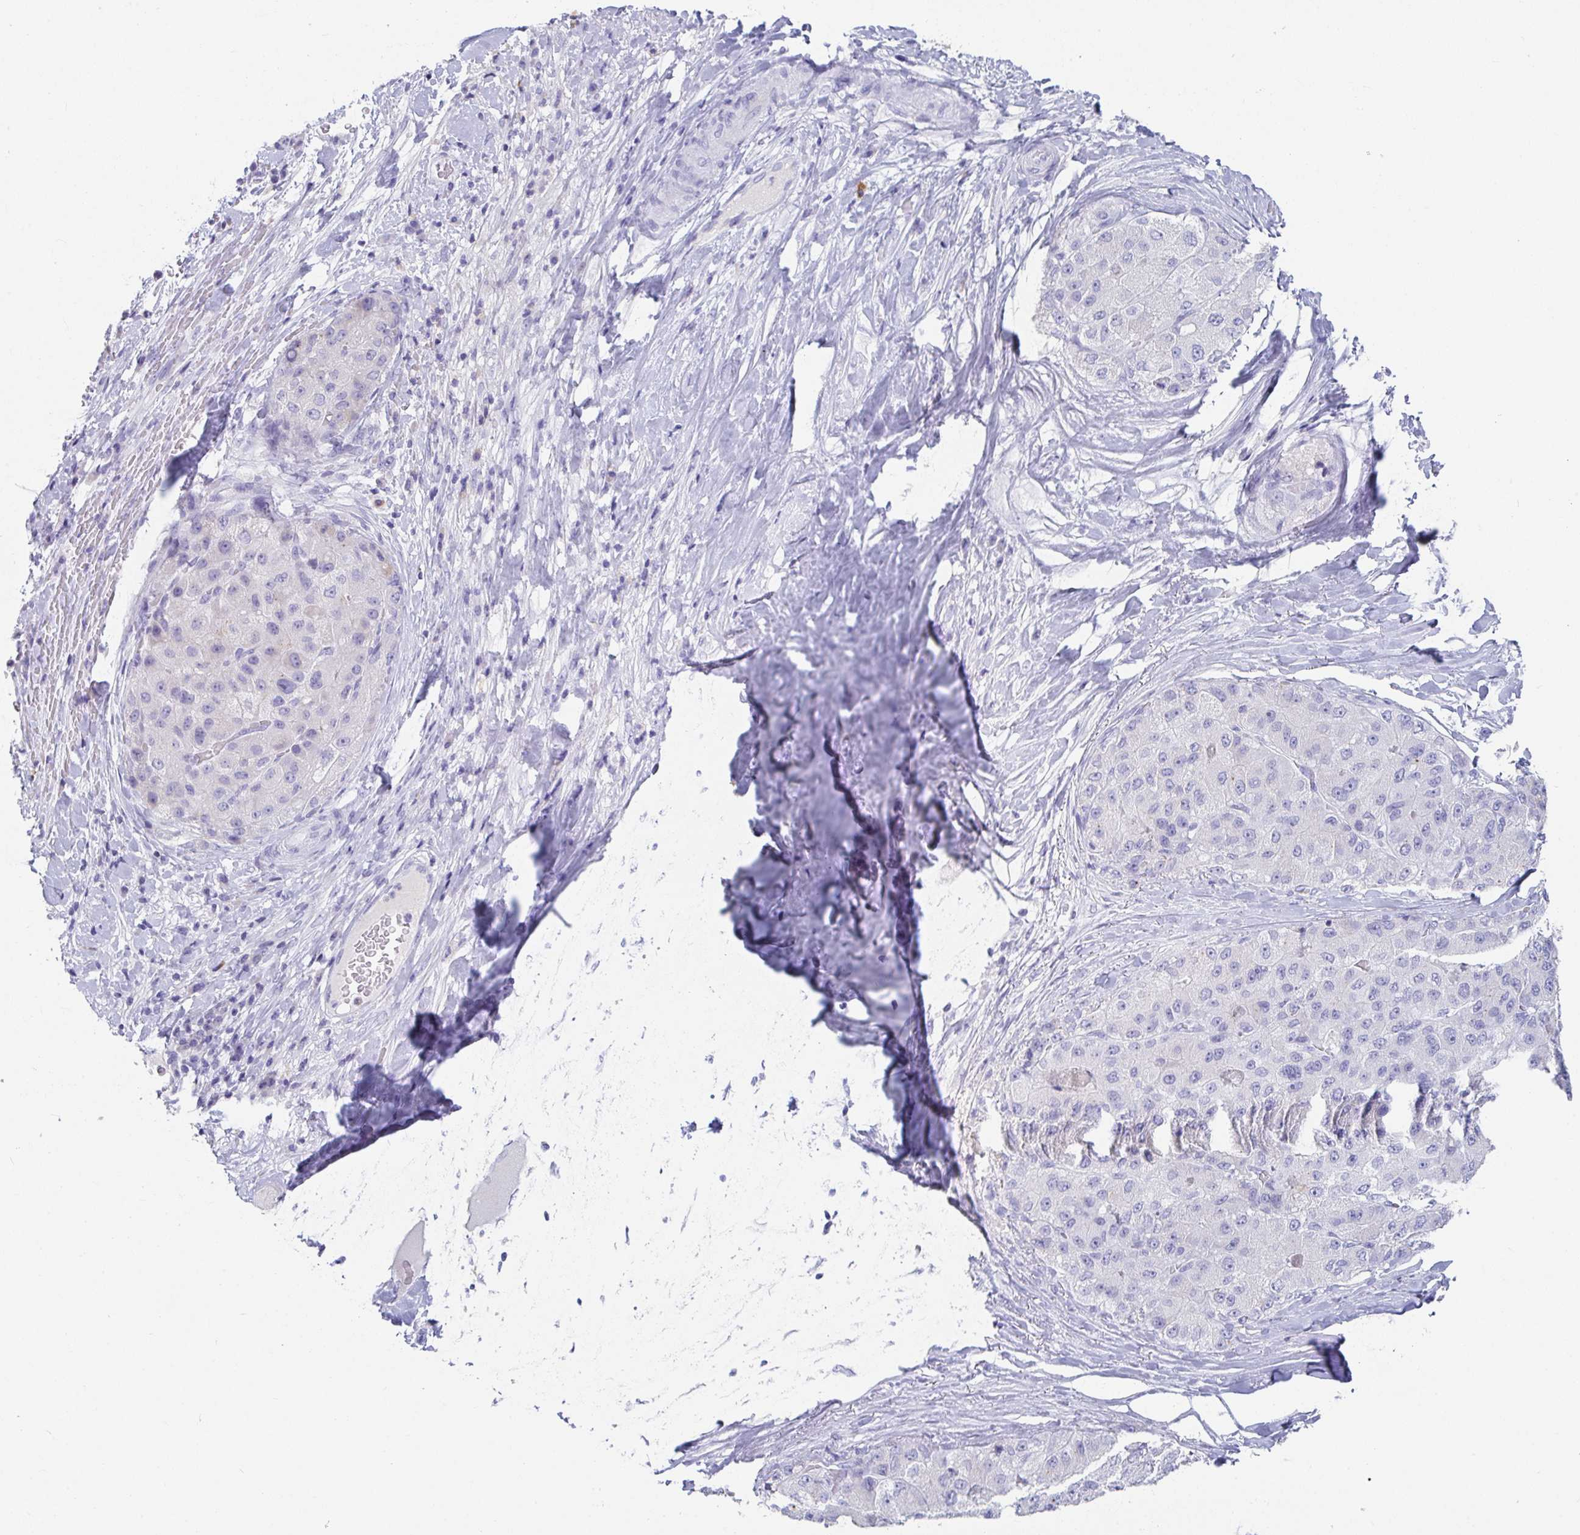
{"staining": {"intensity": "negative", "quantity": "none", "location": "none"}, "tissue": "liver cancer", "cell_type": "Tumor cells", "image_type": "cancer", "snomed": [{"axis": "morphology", "description": "Carcinoma, Hepatocellular, NOS"}, {"axis": "topography", "description": "Liver"}], "caption": "Micrograph shows no protein staining in tumor cells of liver cancer (hepatocellular carcinoma) tissue.", "gene": "PLA2G1B", "patient": {"sex": "male", "age": 80}}